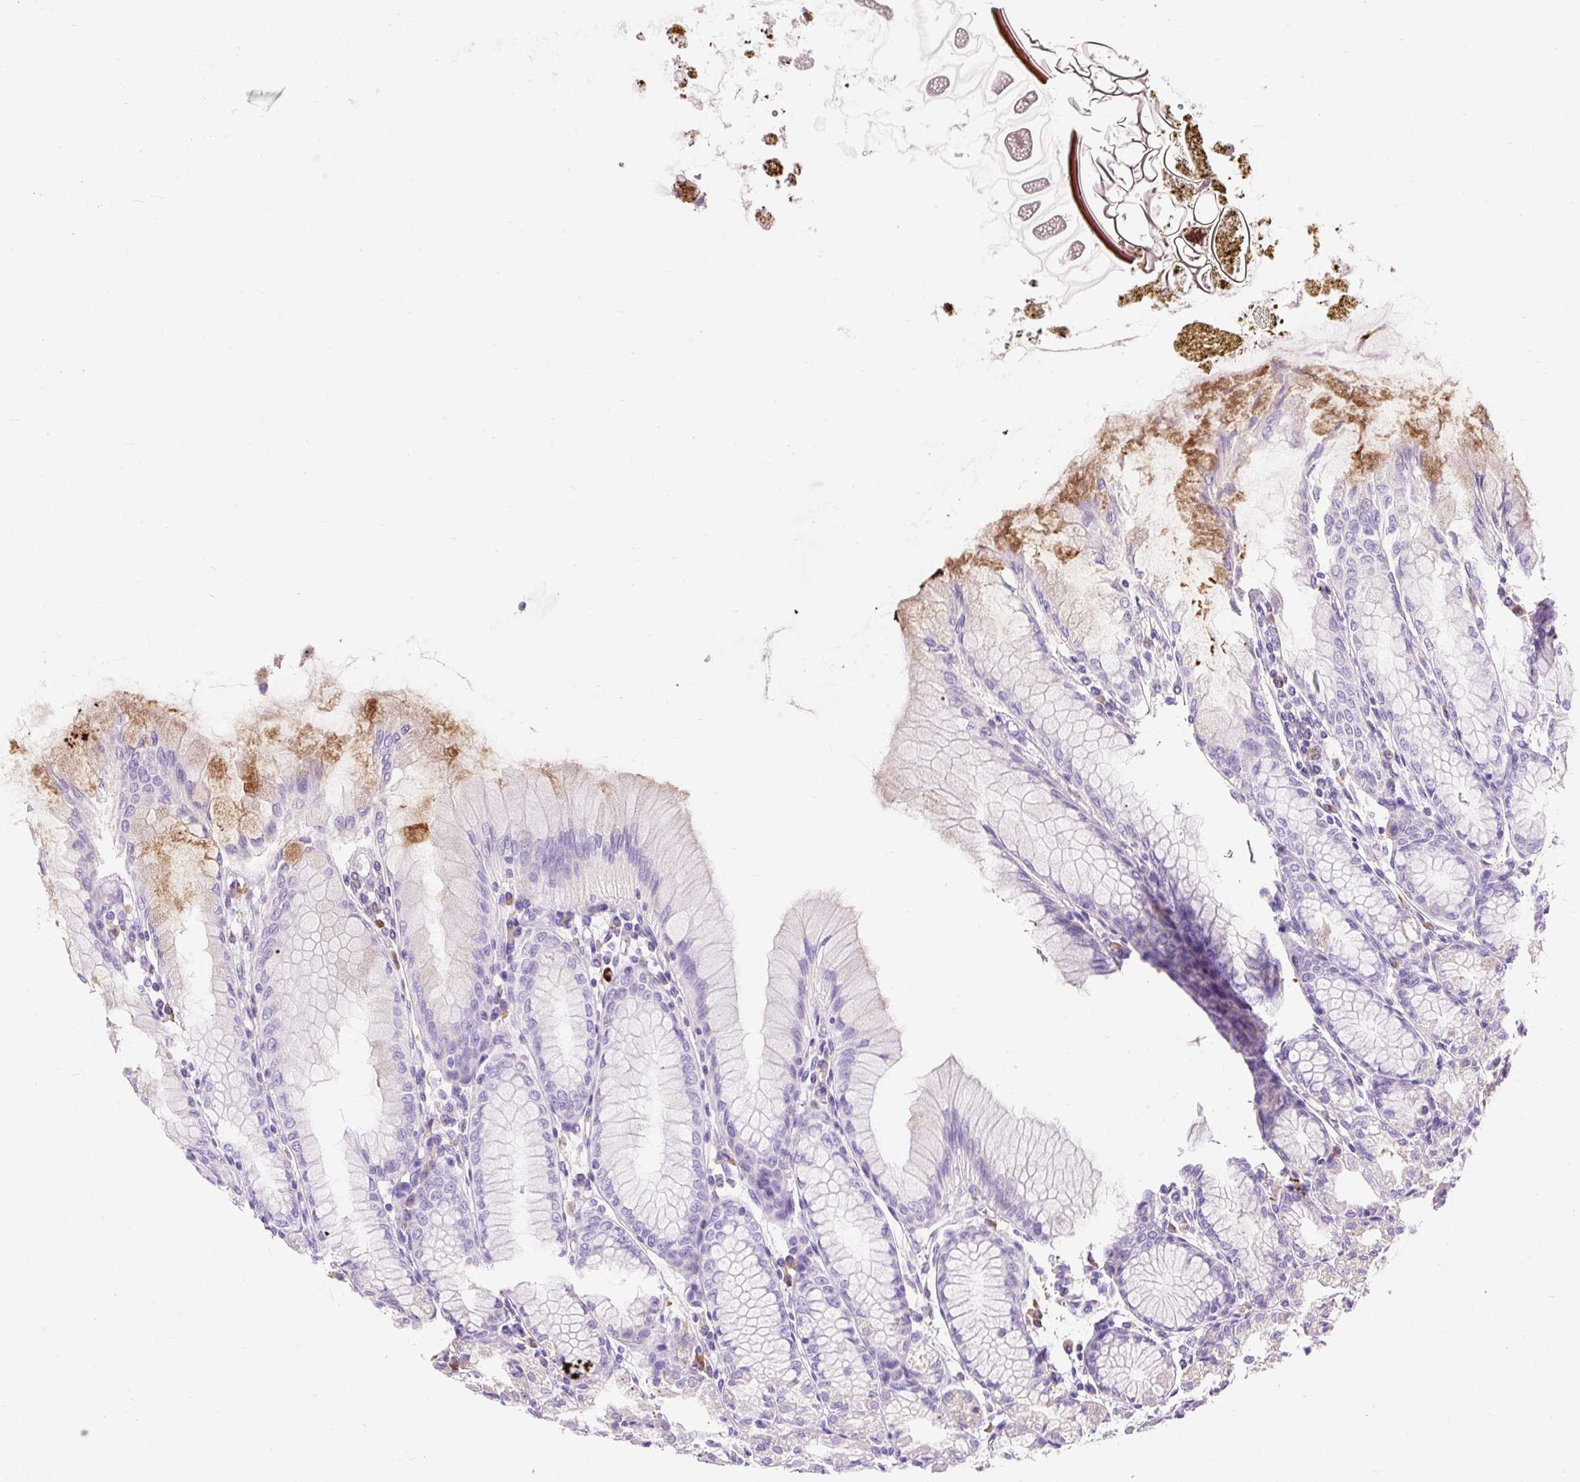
{"staining": {"intensity": "moderate", "quantity": "<25%", "location": "cytoplasmic/membranous"}, "tissue": "stomach", "cell_type": "Glandular cells", "image_type": "normal", "snomed": [{"axis": "morphology", "description": "Normal tissue, NOS"}, {"axis": "topography", "description": "Stomach"}], "caption": "High-power microscopy captured an immunohistochemistry (IHC) histopathology image of unremarkable stomach, revealing moderate cytoplasmic/membranous staining in approximately <25% of glandular cells.", "gene": "HEXB", "patient": {"sex": "female", "age": 57}}